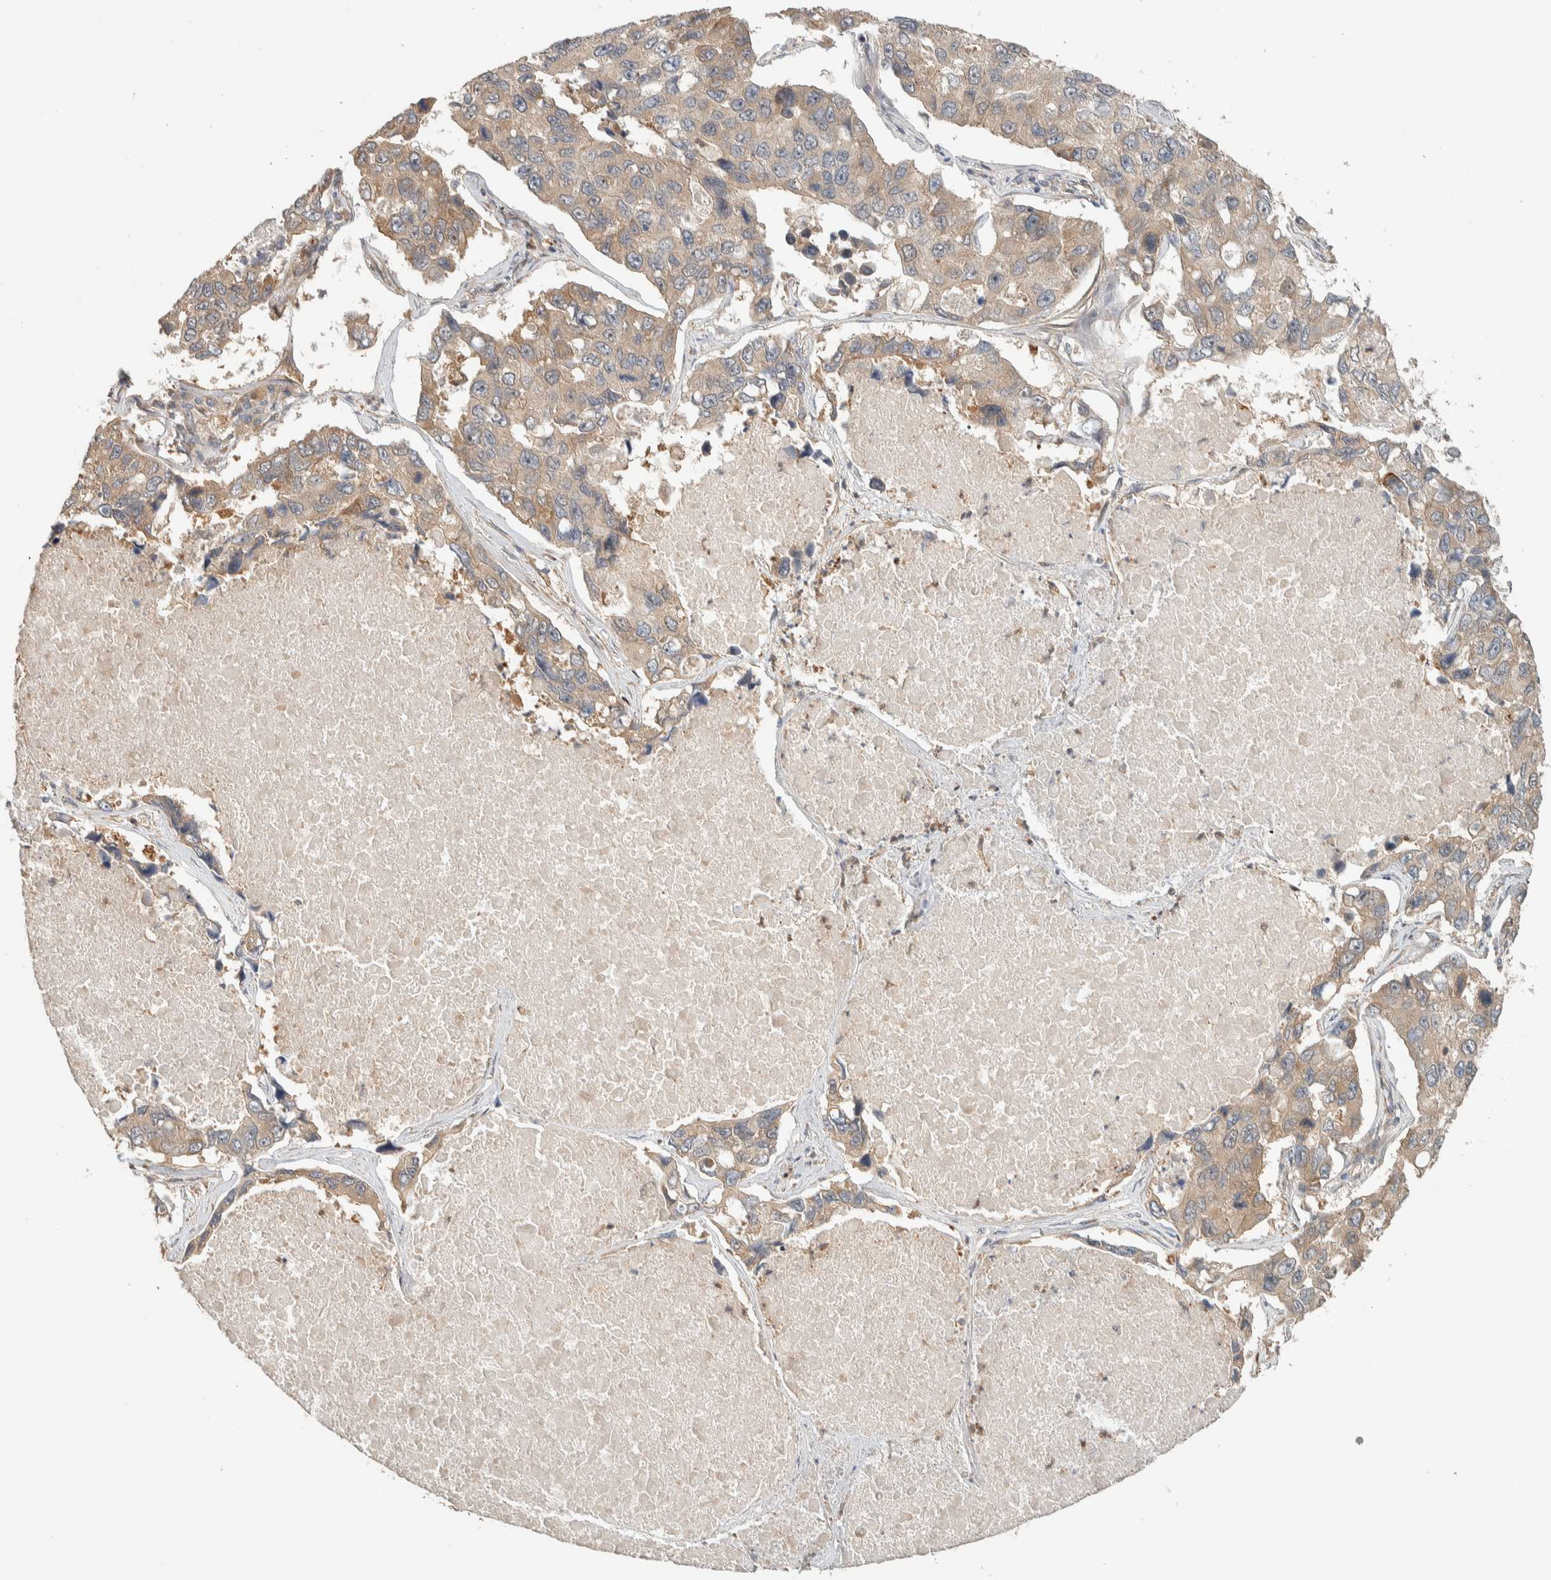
{"staining": {"intensity": "weak", "quantity": ">75%", "location": "cytoplasmic/membranous"}, "tissue": "lung cancer", "cell_type": "Tumor cells", "image_type": "cancer", "snomed": [{"axis": "morphology", "description": "Adenocarcinoma, NOS"}, {"axis": "topography", "description": "Lung"}], "caption": "Lung cancer (adenocarcinoma) stained with a brown dye shows weak cytoplasmic/membranous positive expression in about >75% of tumor cells.", "gene": "ADSS2", "patient": {"sex": "male", "age": 64}}